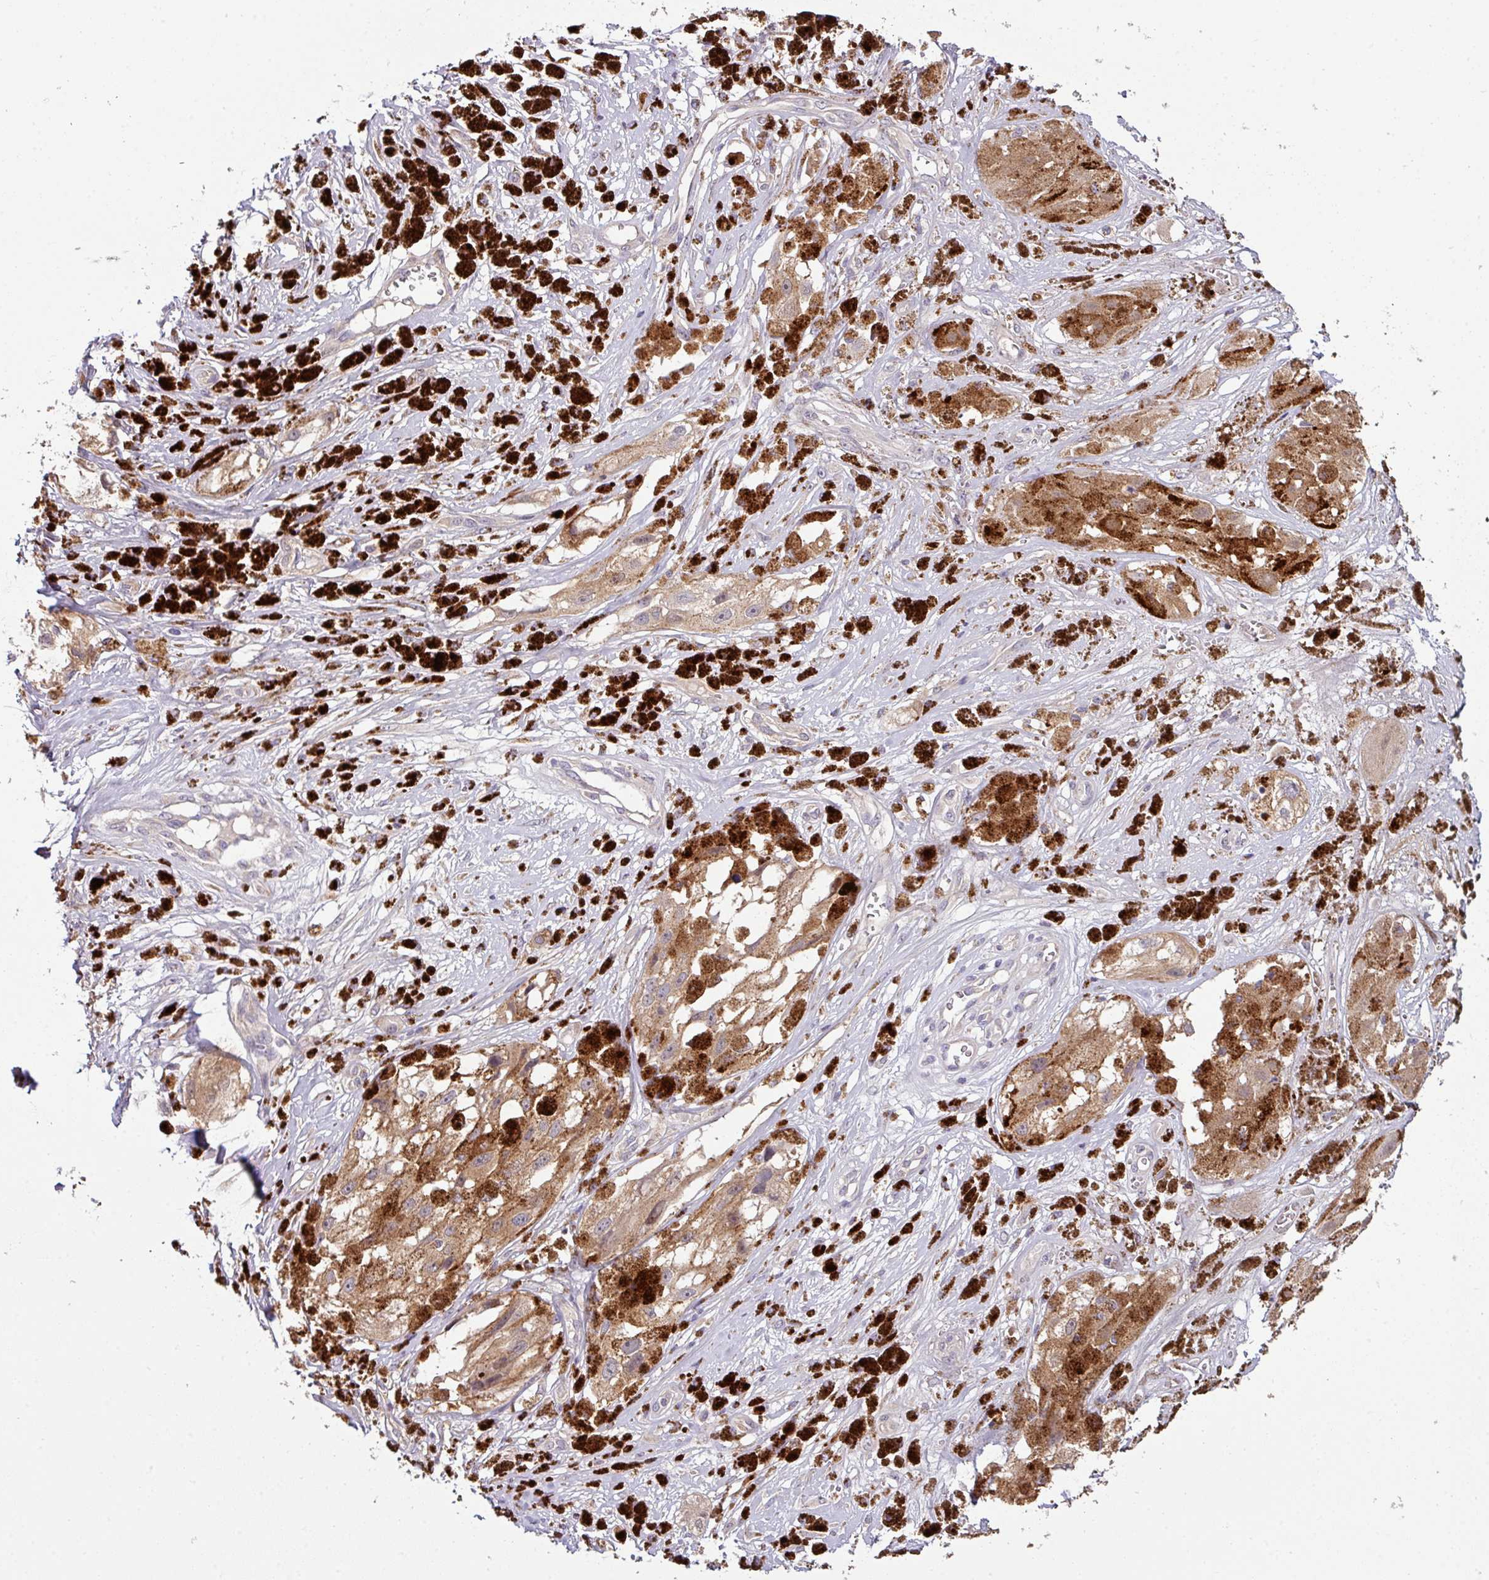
{"staining": {"intensity": "moderate", "quantity": ">75%", "location": "cytoplasmic/membranous"}, "tissue": "melanoma", "cell_type": "Tumor cells", "image_type": "cancer", "snomed": [{"axis": "morphology", "description": "Malignant melanoma, NOS"}, {"axis": "topography", "description": "Skin"}], "caption": "Immunohistochemistry (DAB (3,3'-diaminobenzidine)) staining of melanoma exhibits moderate cytoplasmic/membranous protein staining in approximately >75% of tumor cells.", "gene": "SLAMF6", "patient": {"sex": "male", "age": 88}}